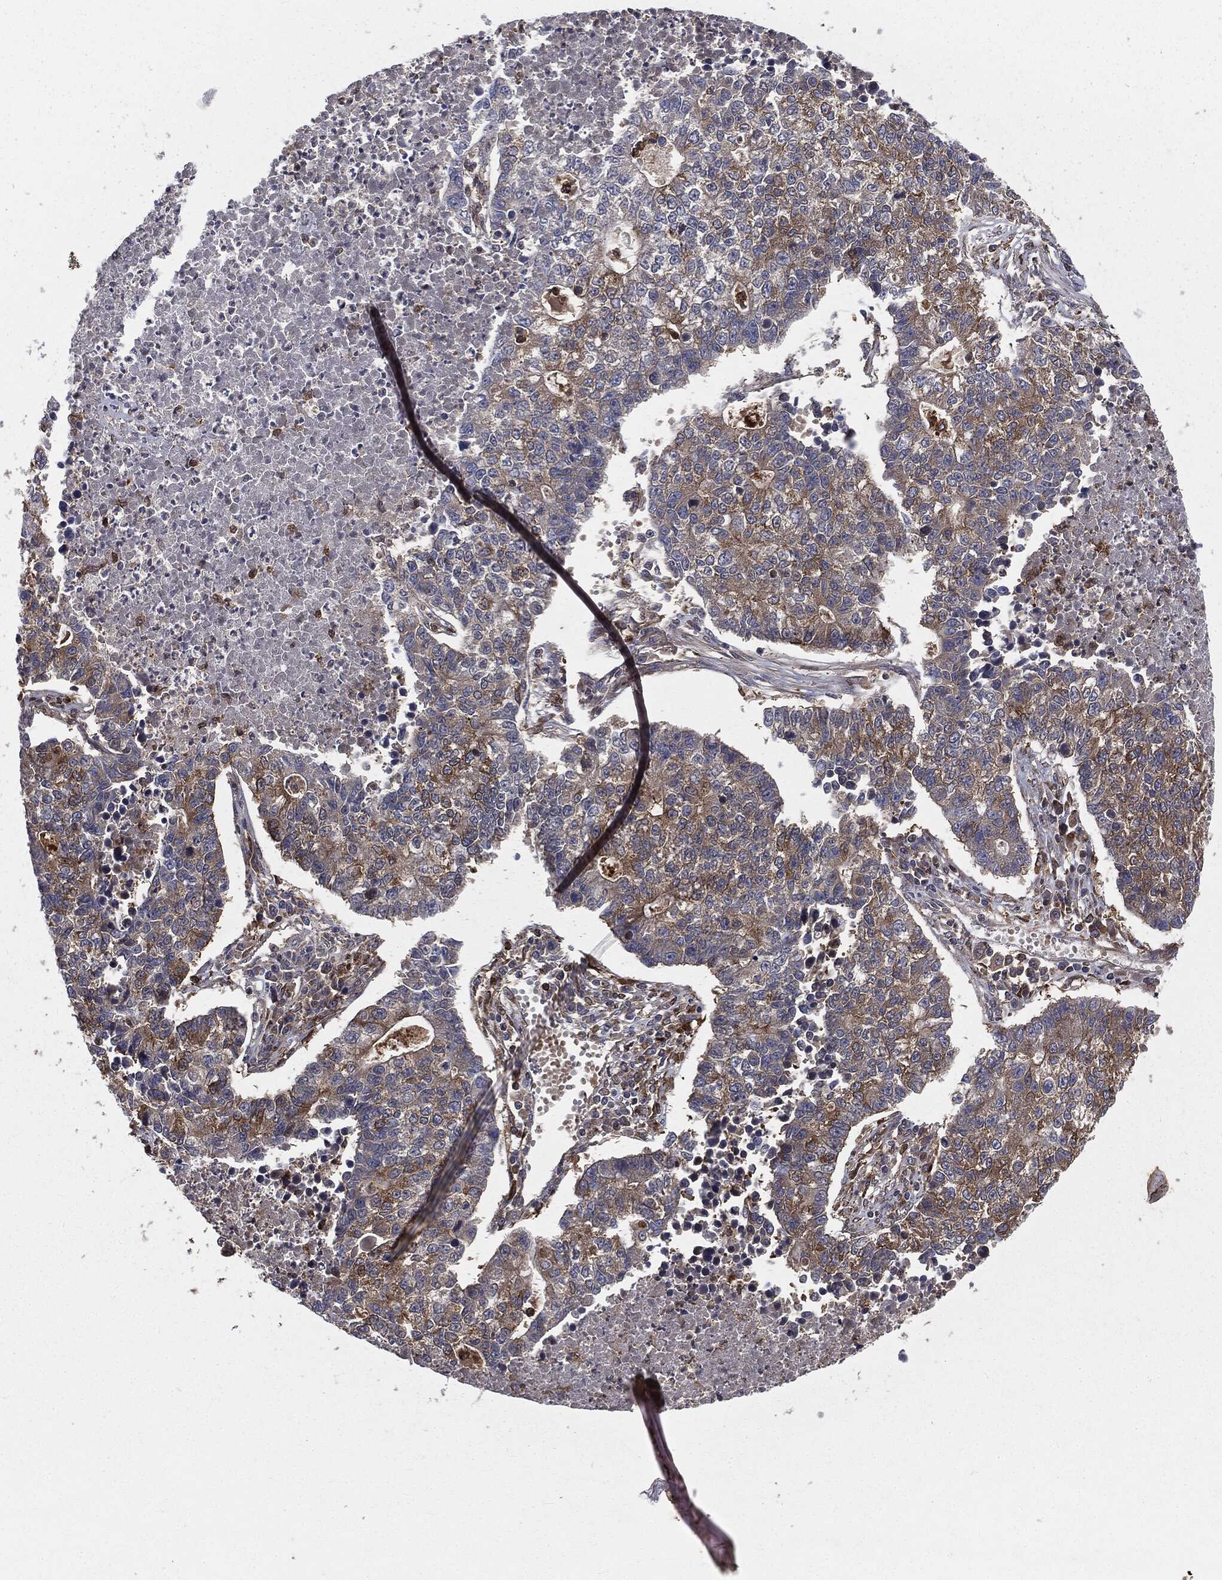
{"staining": {"intensity": "moderate", "quantity": "25%-75%", "location": "cytoplasmic/membranous"}, "tissue": "lung cancer", "cell_type": "Tumor cells", "image_type": "cancer", "snomed": [{"axis": "morphology", "description": "Adenocarcinoma, NOS"}, {"axis": "topography", "description": "Lung"}], "caption": "IHC (DAB (3,3'-diaminobenzidine)) staining of human lung adenocarcinoma displays moderate cytoplasmic/membranous protein expression in about 25%-75% of tumor cells.", "gene": "GNB5", "patient": {"sex": "male", "age": 57}}